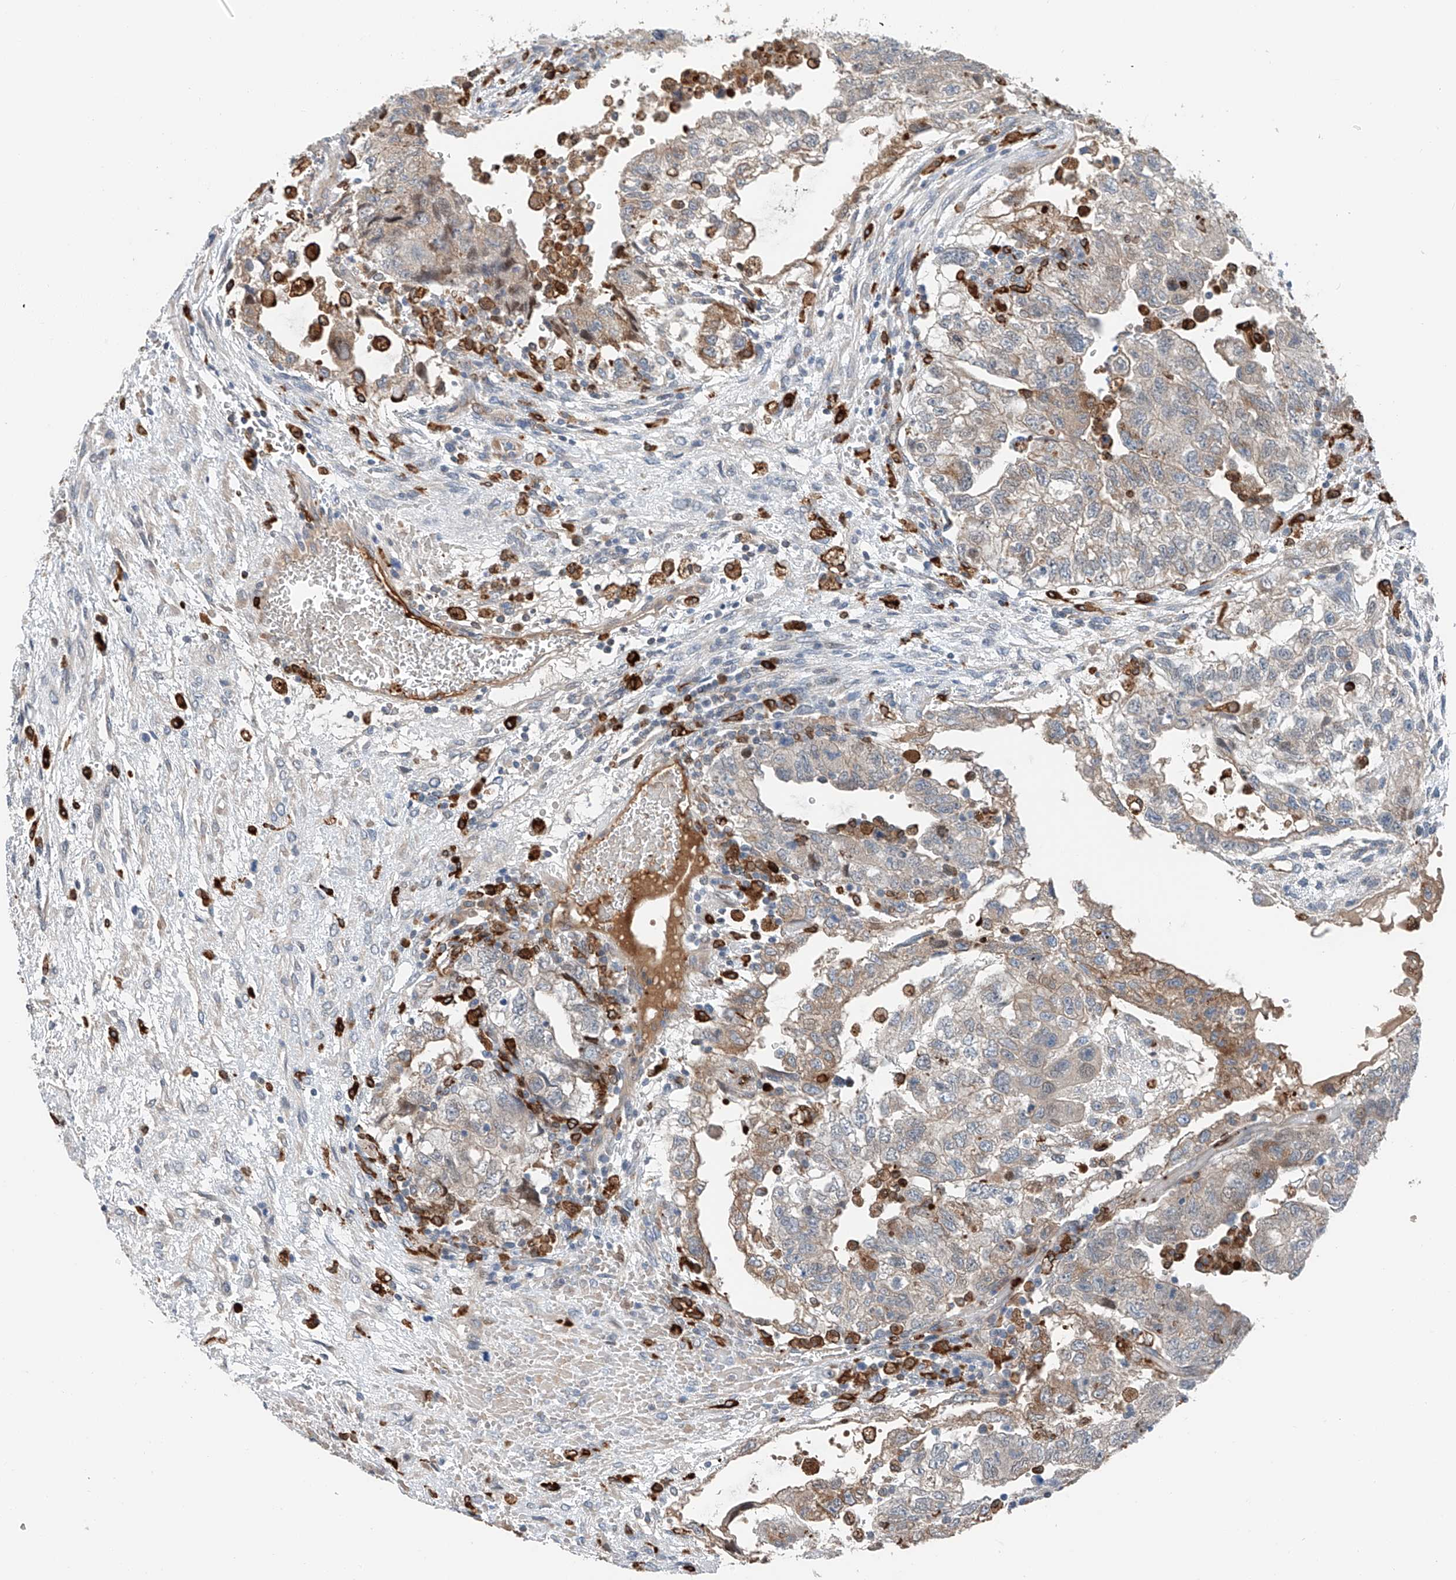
{"staining": {"intensity": "moderate", "quantity": "25%-75%", "location": "cytoplasmic/membranous"}, "tissue": "testis cancer", "cell_type": "Tumor cells", "image_type": "cancer", "snomed": [{"axis": "morphology", "description": "Carcinoma, Embryonal, NOS"}, {"axis": "topography", "description": "Testis"}], "caption": "A photomicrograph of embryonal carcinoma (testis) stained for a protein exhibits moderate cytoplasmic/membranous brown staining in tumor cells.", "gene": "TBXAS1", "patient": {"sex": "male", "age": 36}}